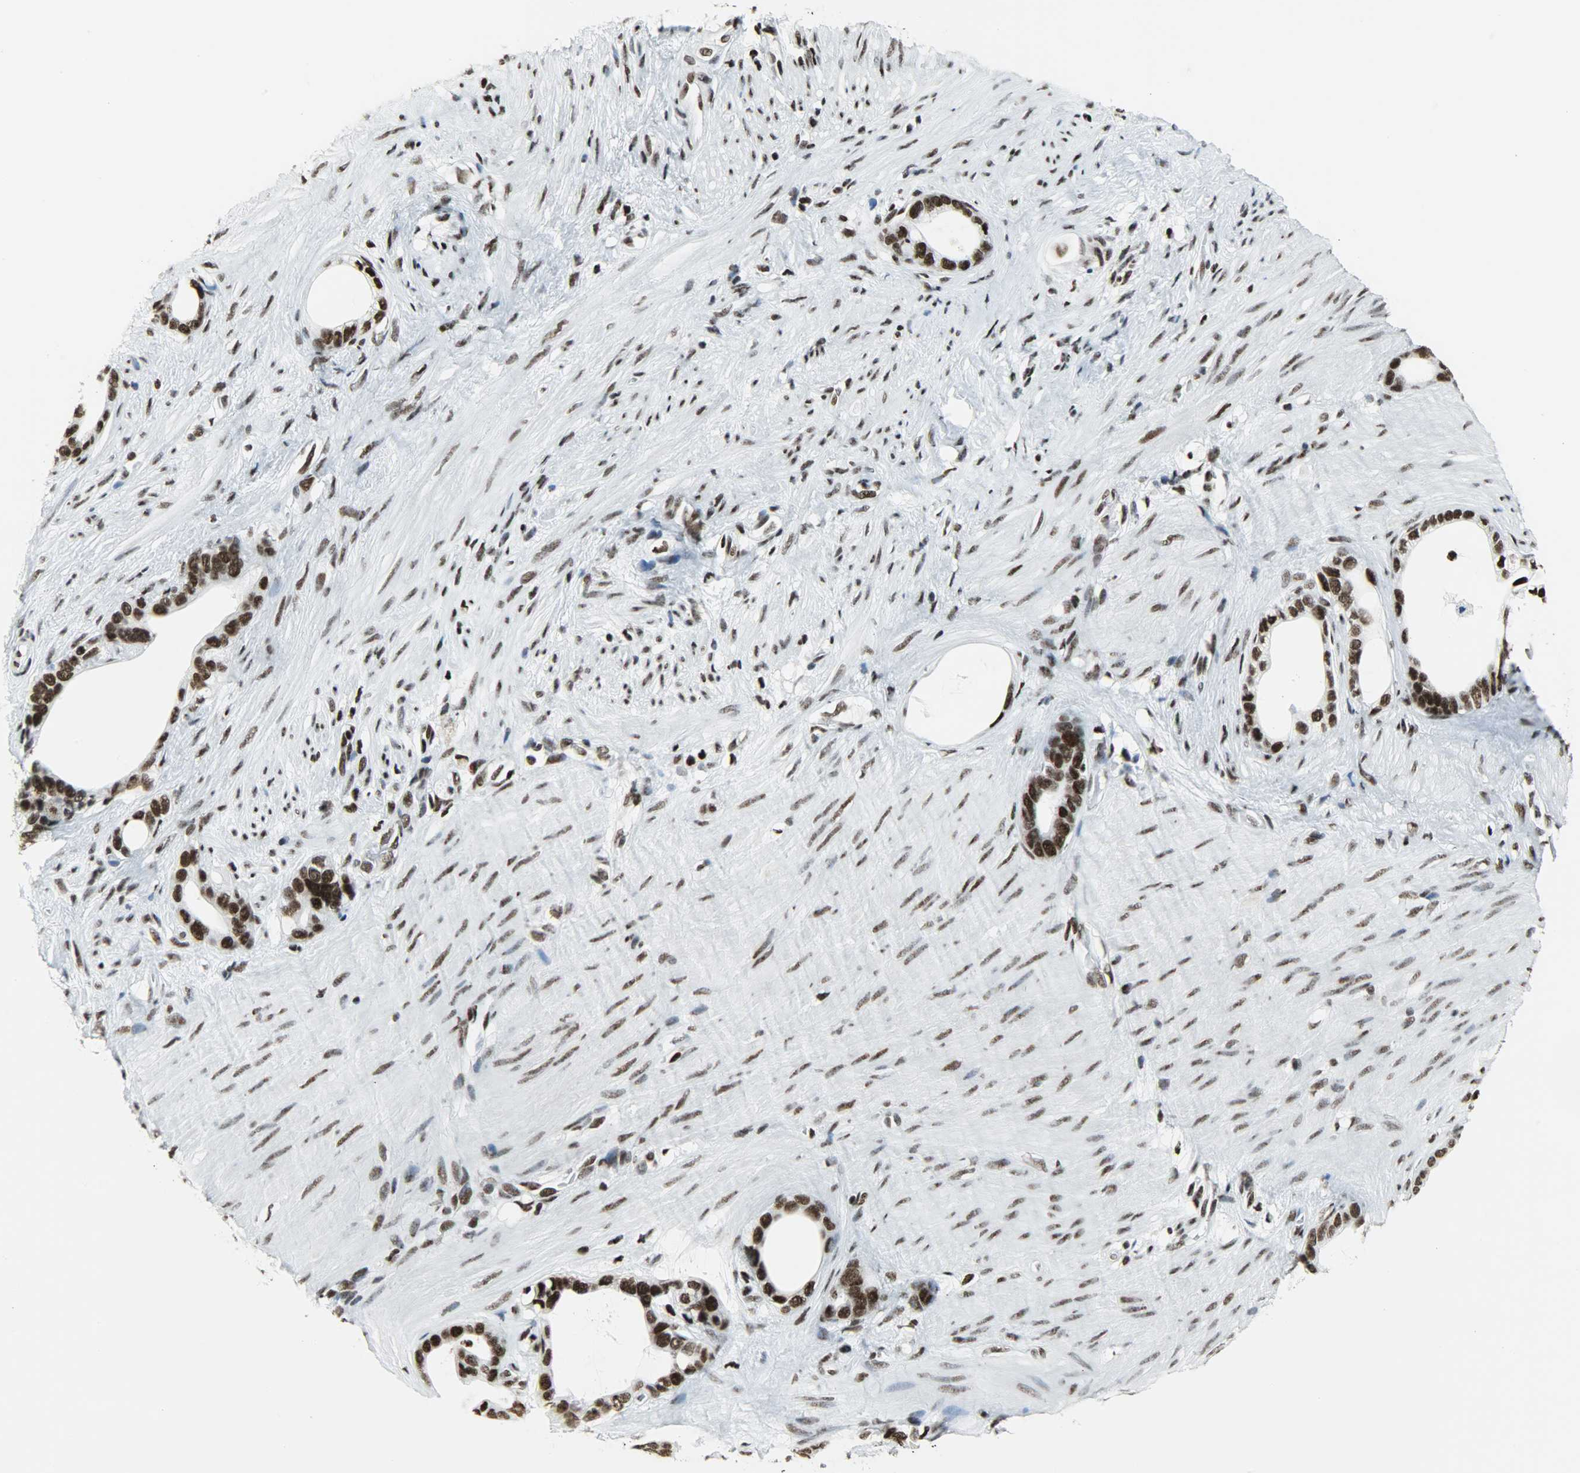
{"staining": {"intensity": "strong", "quantity": ">75%", "location": "nuclear"}, "tissue": "stomach cancer", "cell_type": "Tumor cells", "image_type": "cancer", "snomed": [{"axis": "morphology", "description": "Adenocarcinoma, NOS"}, {"axis": "topography", "description": "Stomach"}], "caption": "Stomach cancer (adenocarcinoma) tissue reveals strong nuclear expression in about >75% of tumor cells", "gene": "SNRPA", "patient": {"sex": "female", "age": 75}}